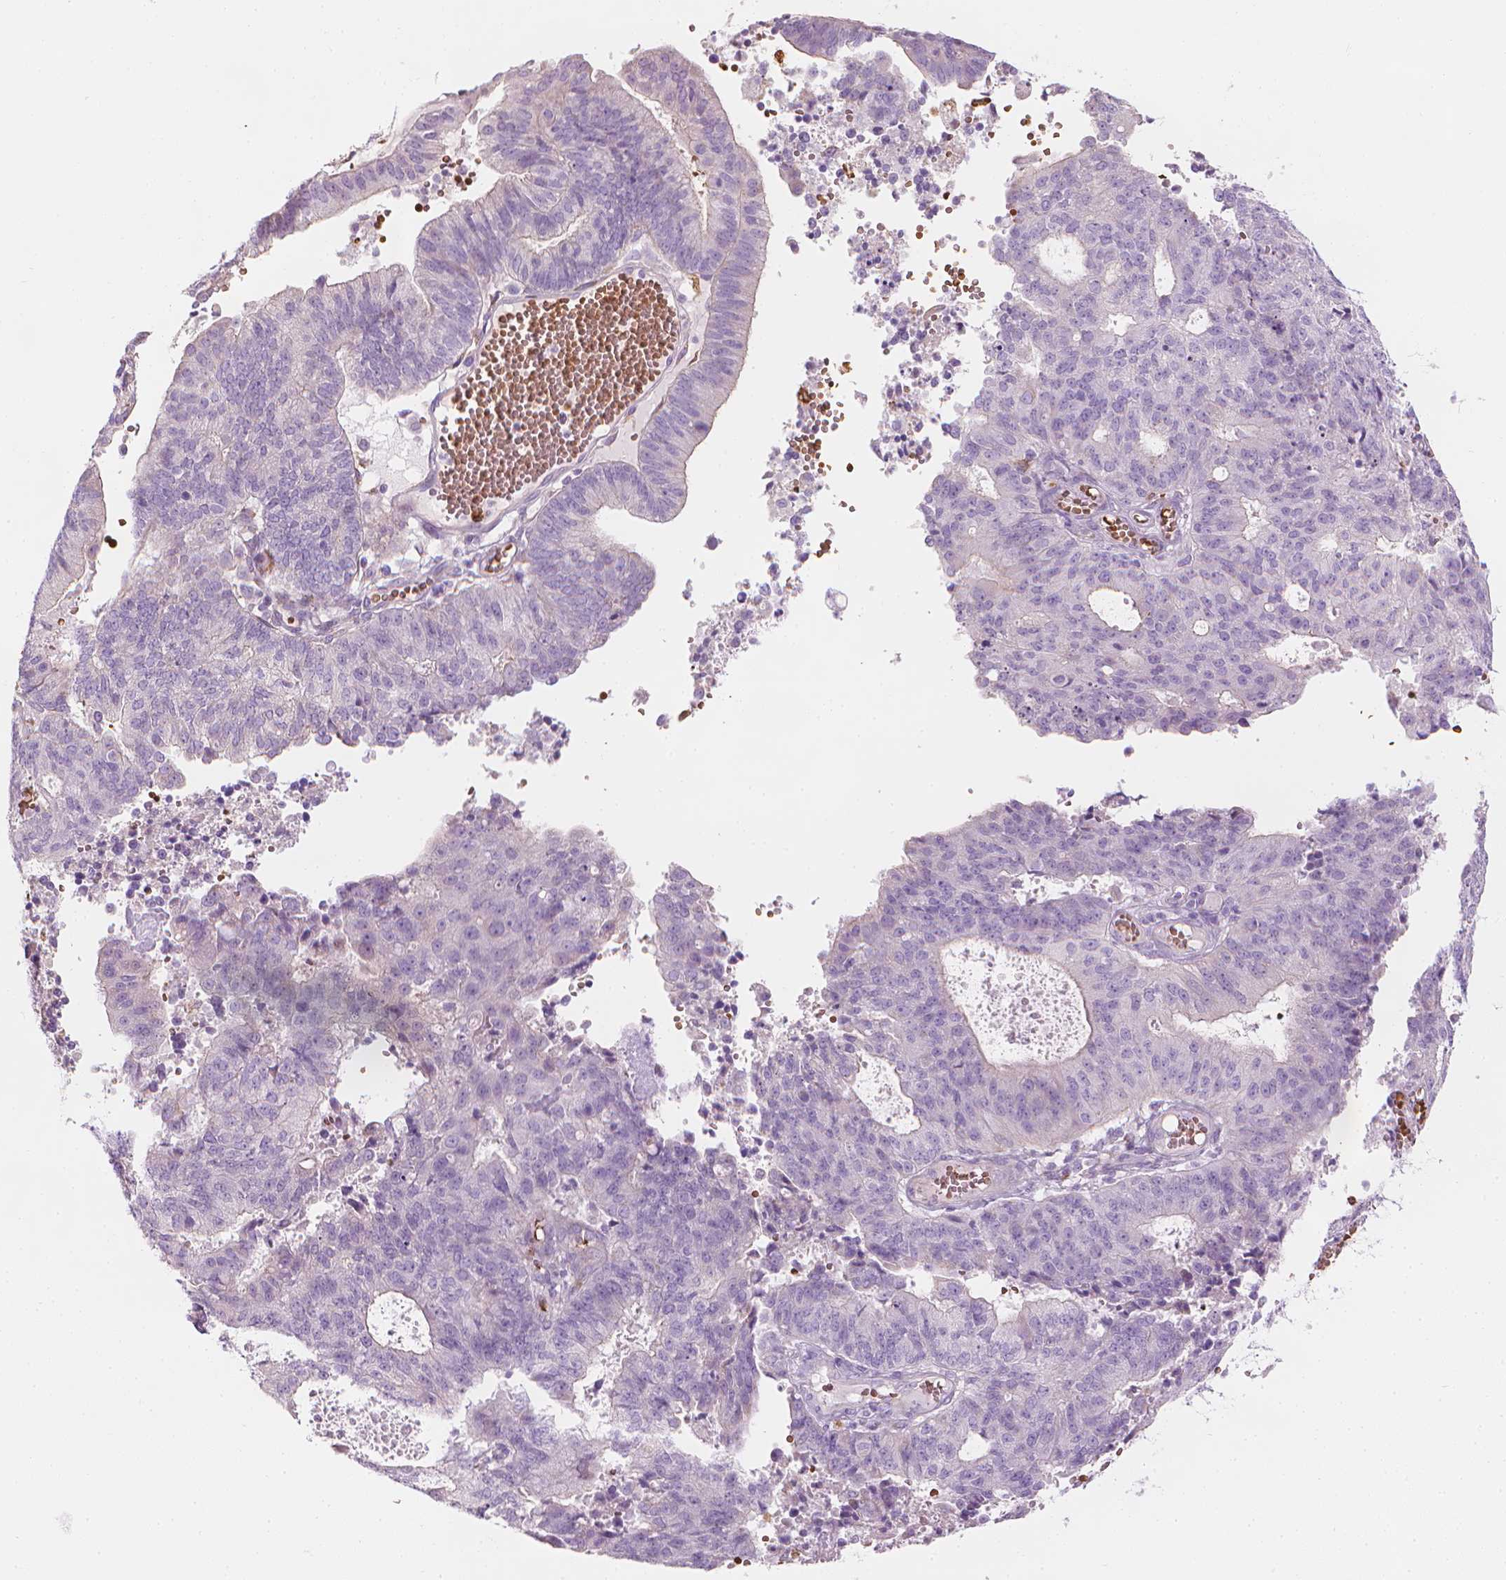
{"staining": {"intensity": "negative", "quantity": "none", "location": "none"}, "tissue": "endometrial cancer", "cell_type": "Tumor cells", "image_type": "cancer", "snomed": [{"axis": "morphology", "description": "Adenocarcinoma, NOS"}, {"axis": "topography", "description": "Endometrium"}], "caption": "The photomicrograph demonstrates no significant expression in tumor cells of endometrial adenocarcinoma.", "gene": "CES1", "patient": {"sex": "female", "age": 82}}